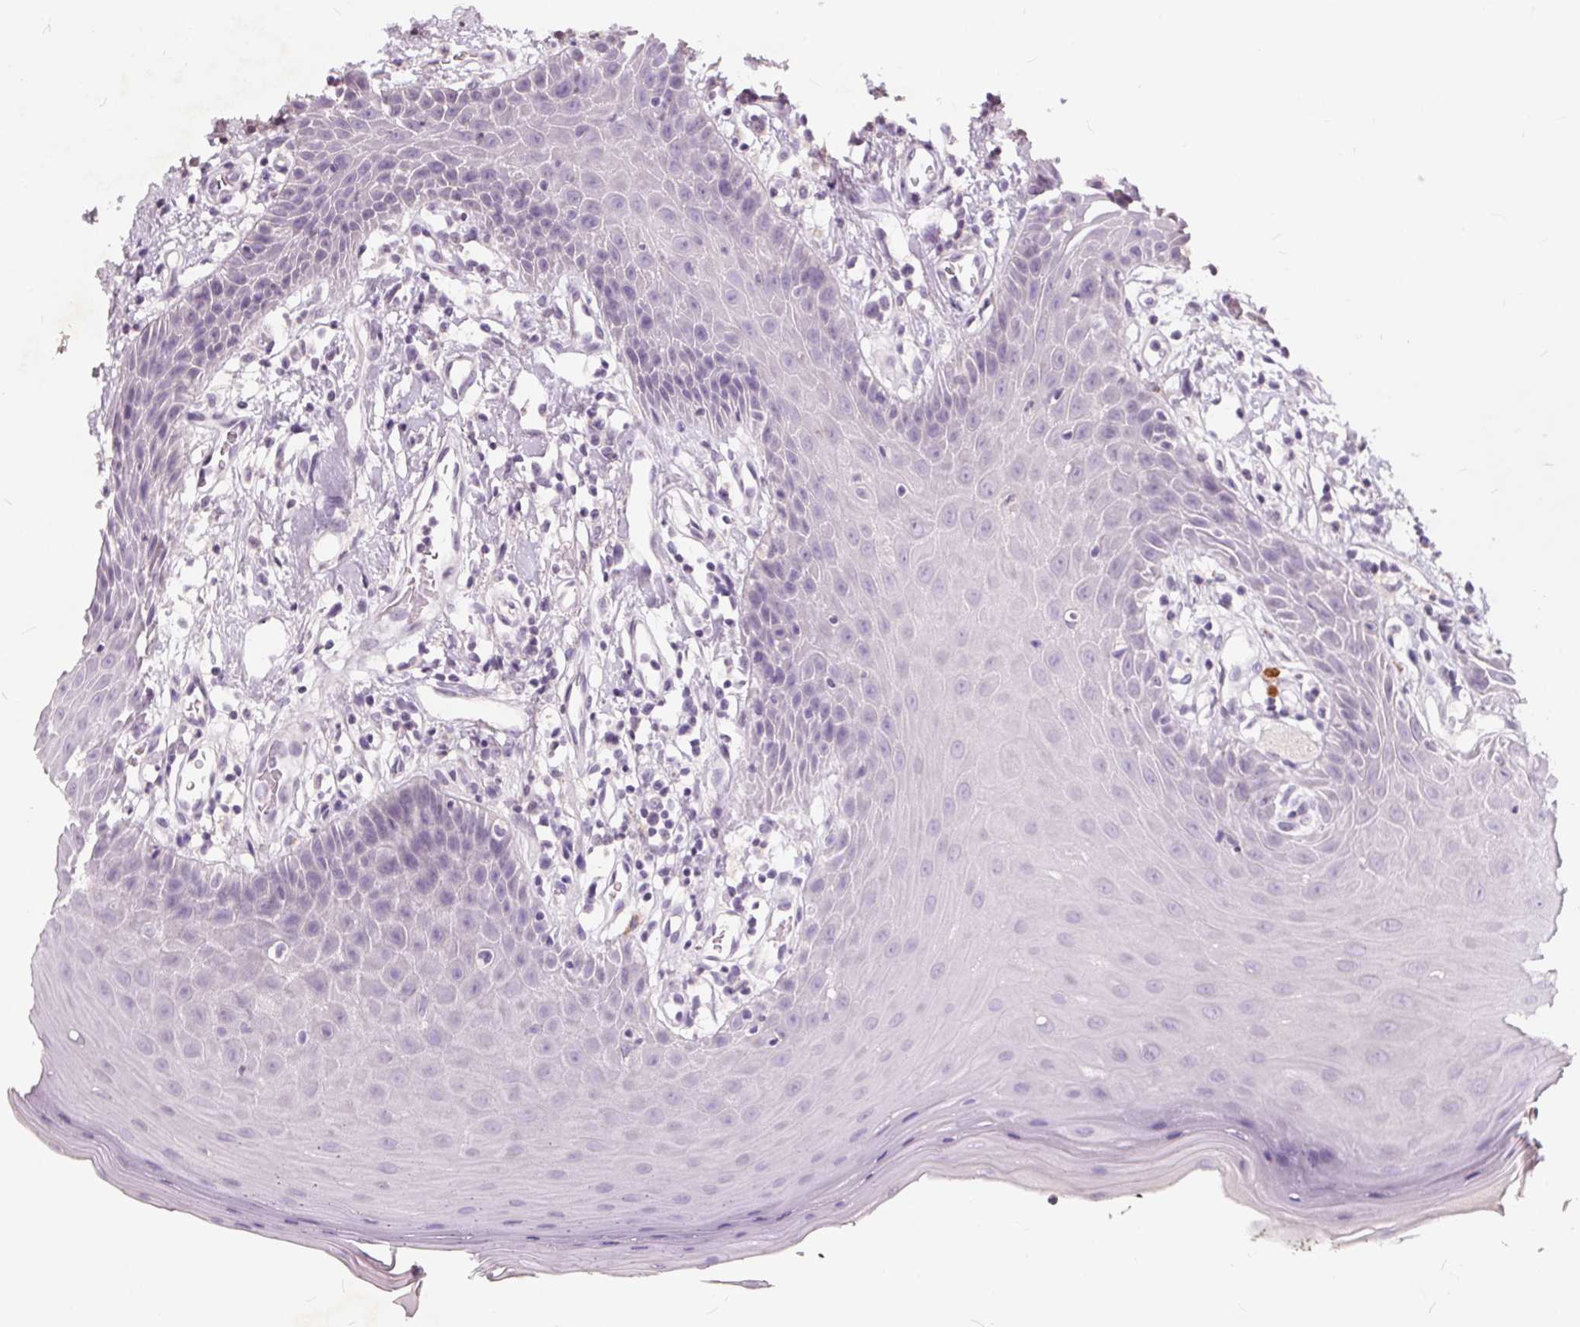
{"staining": {"intensity": "negative", "quantity": "none", "location": "none"}, "tissue": "oral mucosa", "cell_type": "Squamous epithelial cells", "image_type": "normal", "snomed": [{"axis": "morphology", "description": "Normal tissue, NOS"}, {"axis": "topography", "description": "Oral tissue"}, {"axis": "topography", "description": "Tounge, NOS"}], "caption": "There is no significant positivity in squamous epithelial cells of oral mucosa. (DAB (3,3'-diaminobenzidine) immunohistochemistry visualized using brightfield microscopy, high magnification).", "gene": "PLA2G2E", "patient": {"sex": "female", "age": 59}}